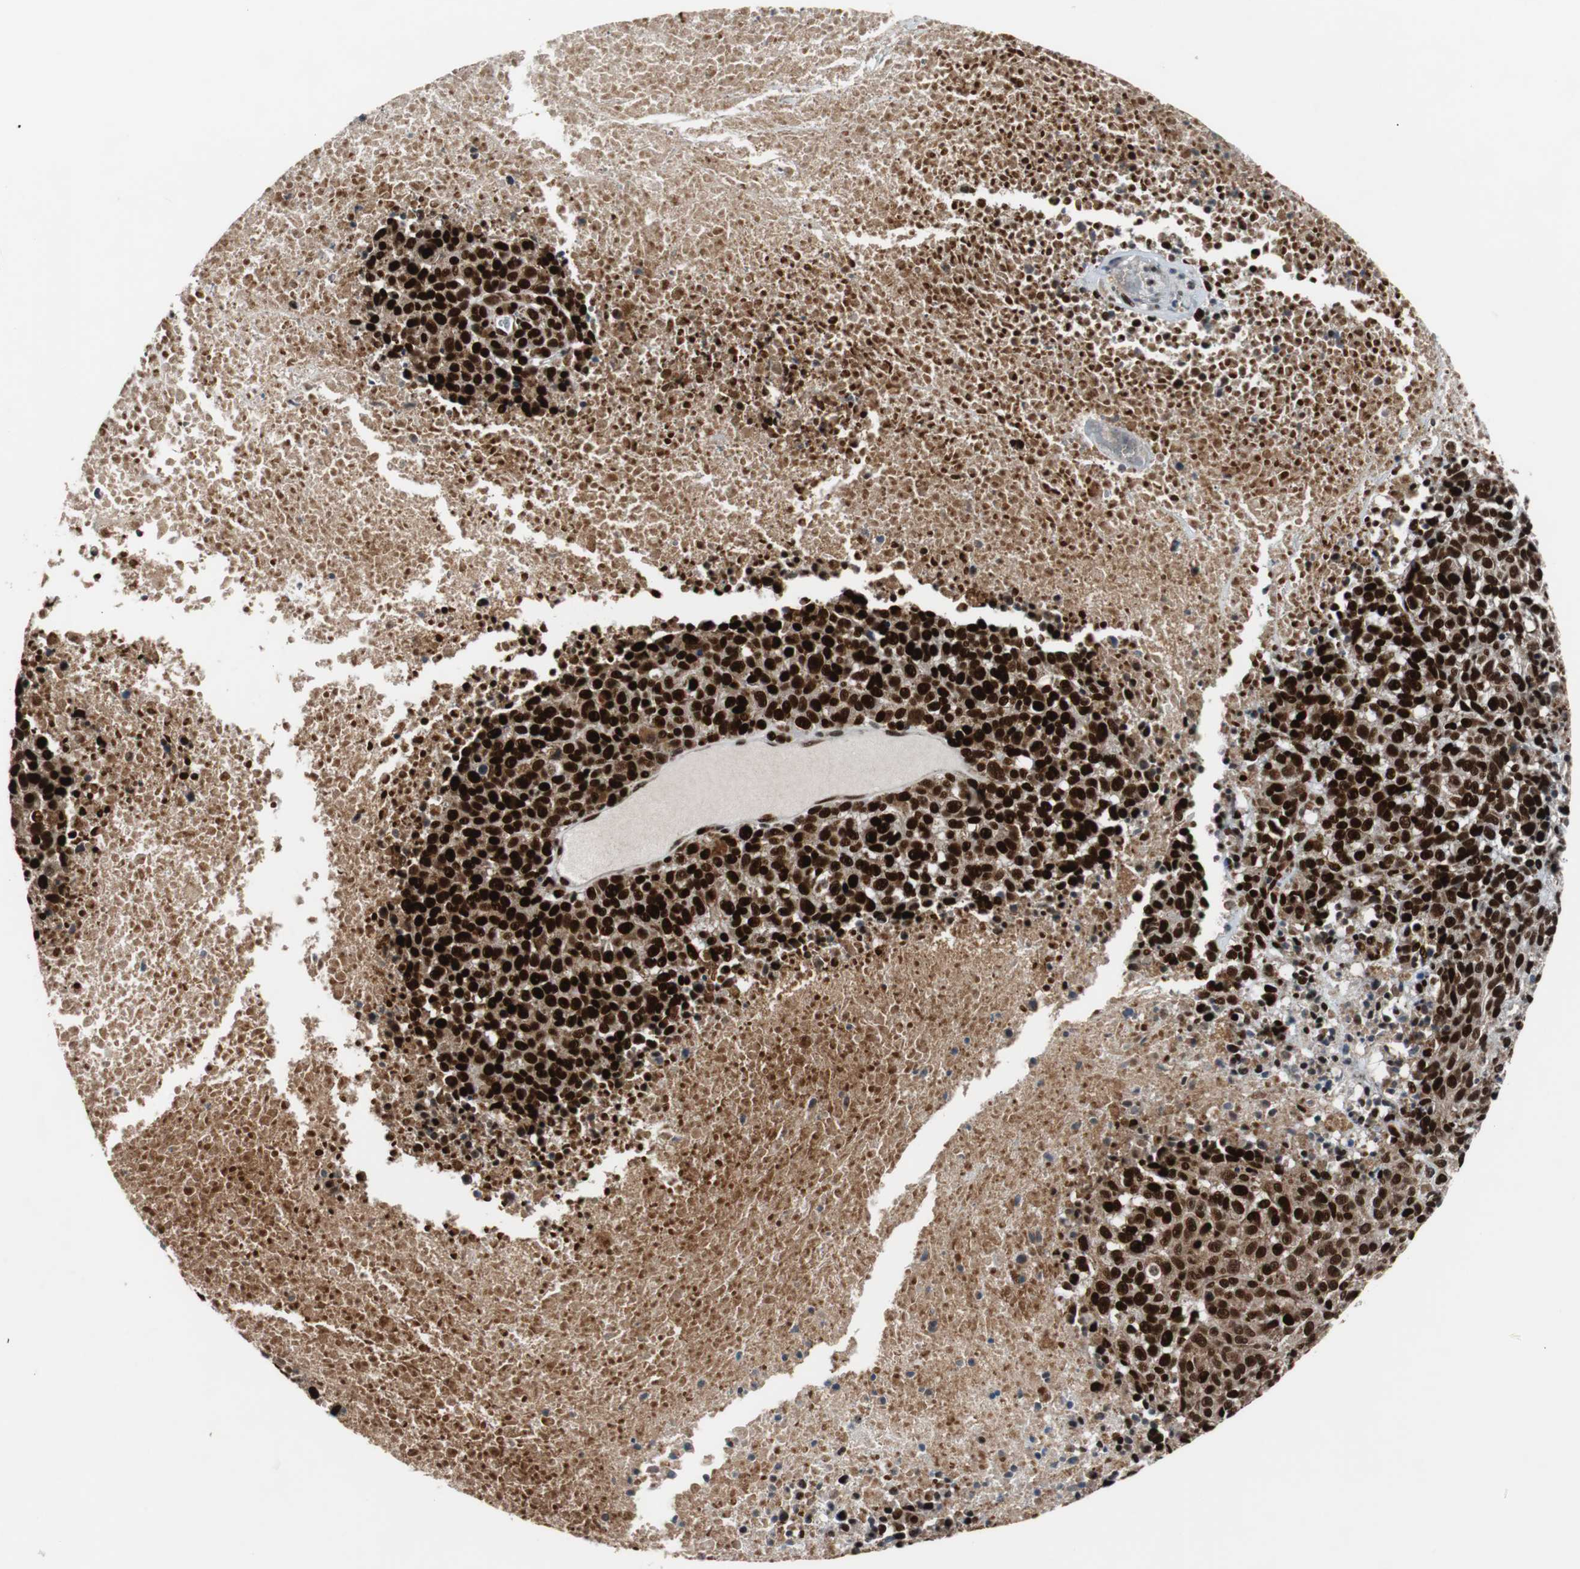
{"staining": {"intensity": "strong", "quantity": ">75%", "location": "nuclear"}, "tissue": "melanoma", "cell_type": "Tumor cells", "image_type": "cancer", "snomed": [{"axis": "morphology", "description": "Malignant melanoma, Metastatic site"}, {"axis": "topography", "description": "Cerebral cortex"}], "caption": "Malignant melanoma (metastatic site) tissue exhibits strong nuclear positivity in about >75% of tumor cells", "gene": "NBL1", "patient": {"sex": "female", "age": 52}}